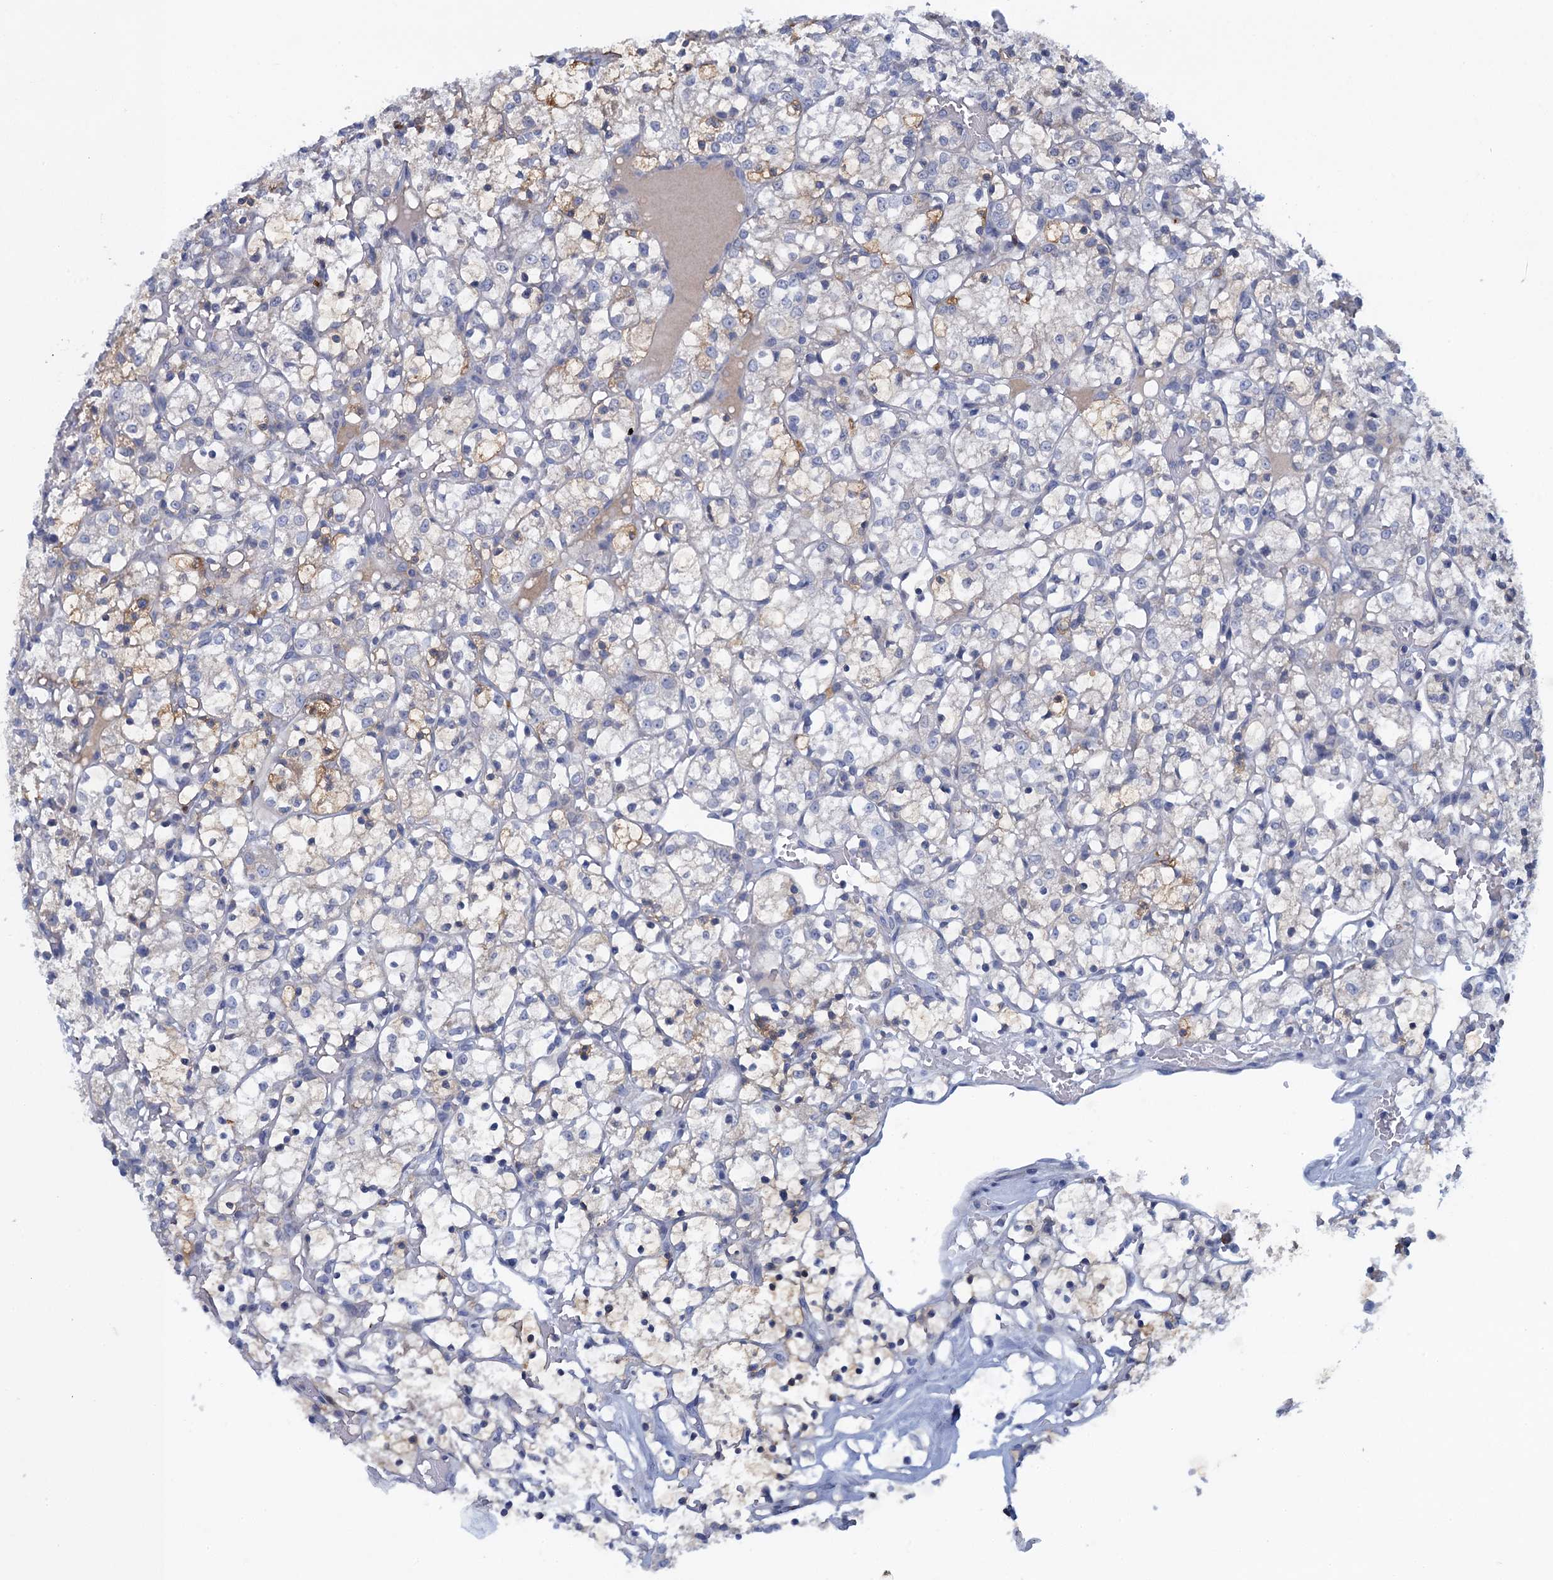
{"staining": {"intensity": "weak", "quantity": "<25%", "location": "cytoplasmic/membranous"}, "tissue": "renal cancer", "cell_type": "Tumor cells", "image_type": "cancer", "snomed": [{"axis": "morphology", "description": "Adenocarcinoma, NOS"}, {"axis": "topography", "description": "Kidney"}], "caption": "Tumor cells show no significant expression in renal cancer (adenocarcinoma).", "gene": "SCEL", "patient": {"sex": "female", "age": 69}}